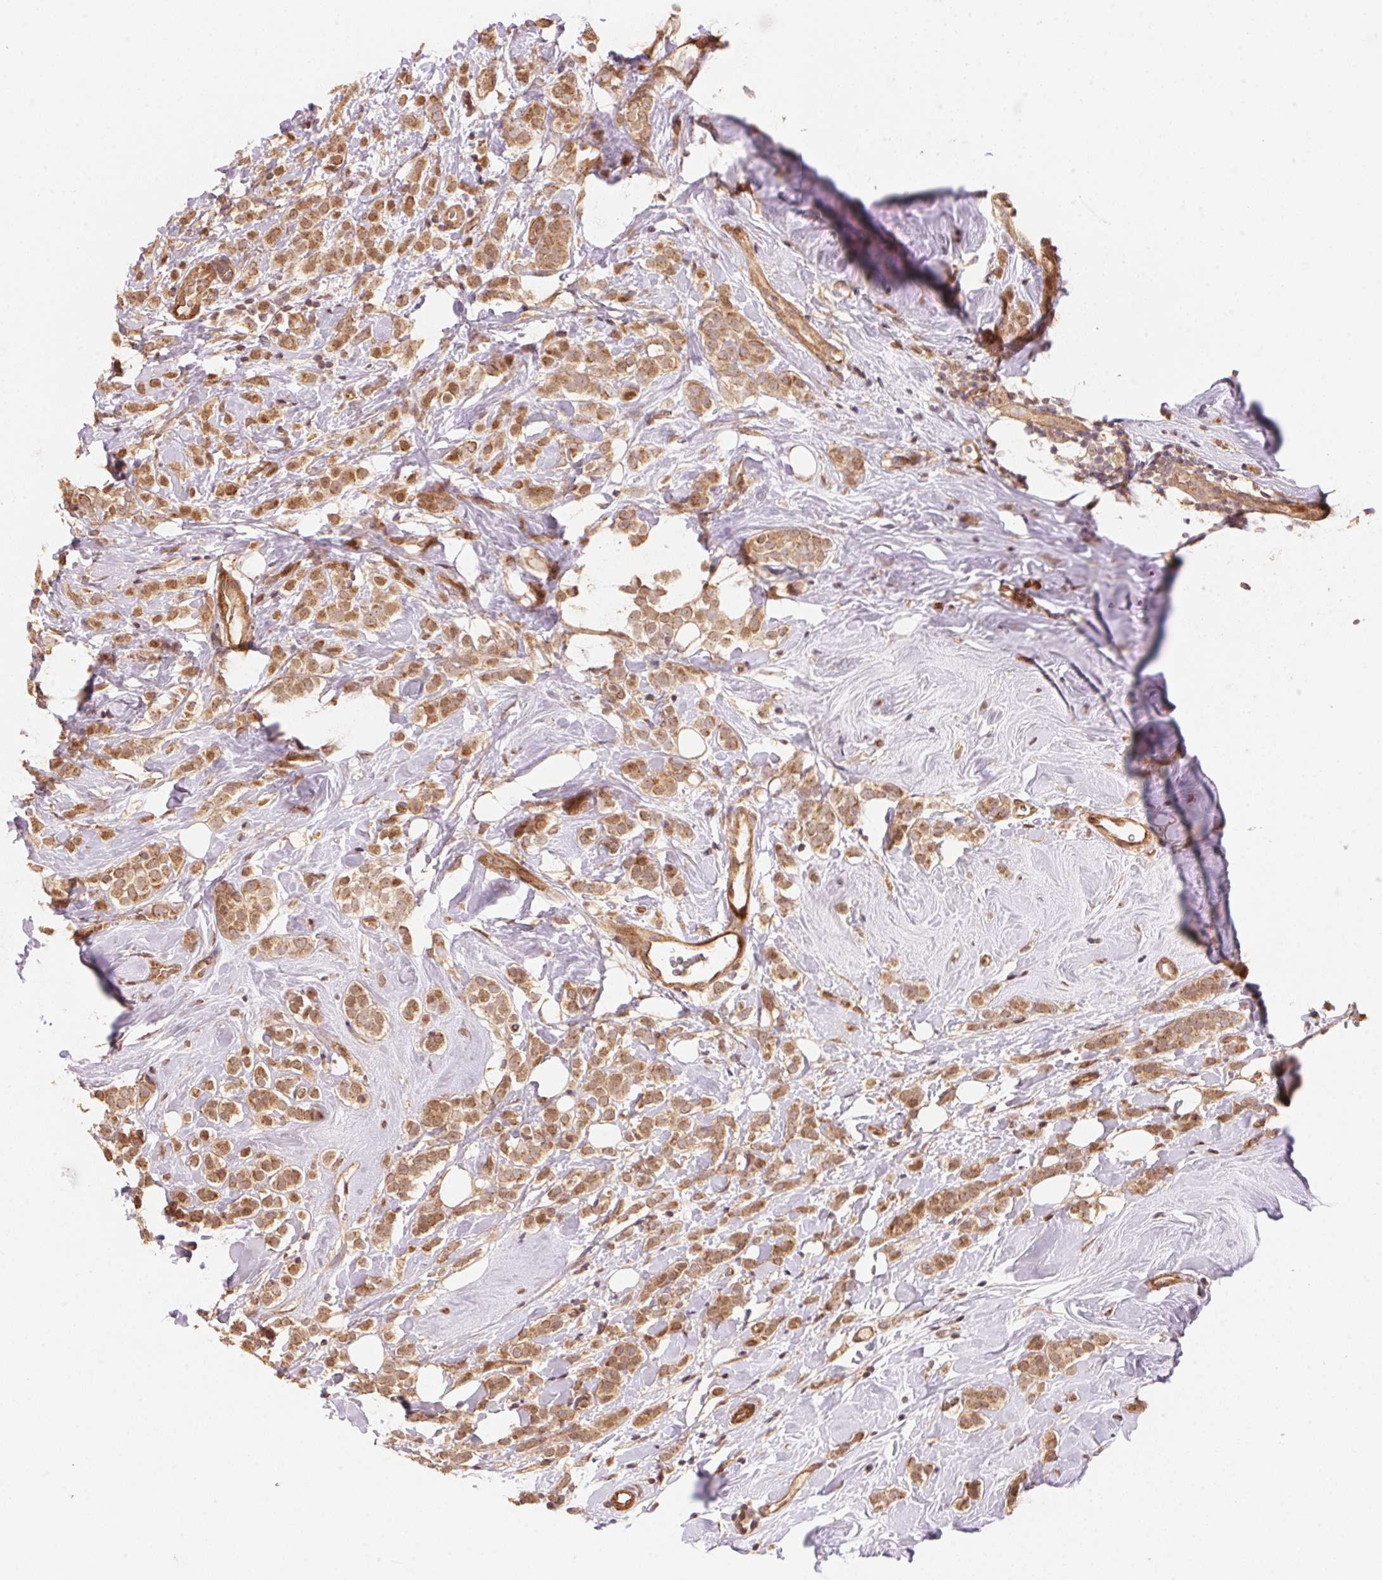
{"staining": {"intensity": "moderate", "quantity": ">75%", "location": "cytoplasmic/membranous"}, "tissue": "breast cancer", "cell_type": "Tumor cells", "image_type": "cancer", "snomed": [{"axis": "morphology", "description": "Lobular carcinoma"}, {"axis": "topography", "description": "Breast"}], "caption": "Human breast lobular carcinoma stained with a protein marker demonstrates moderate staining in tumor cells.", "gene": "TNIP2", "patient": {"sex": "female", "age": 49}}